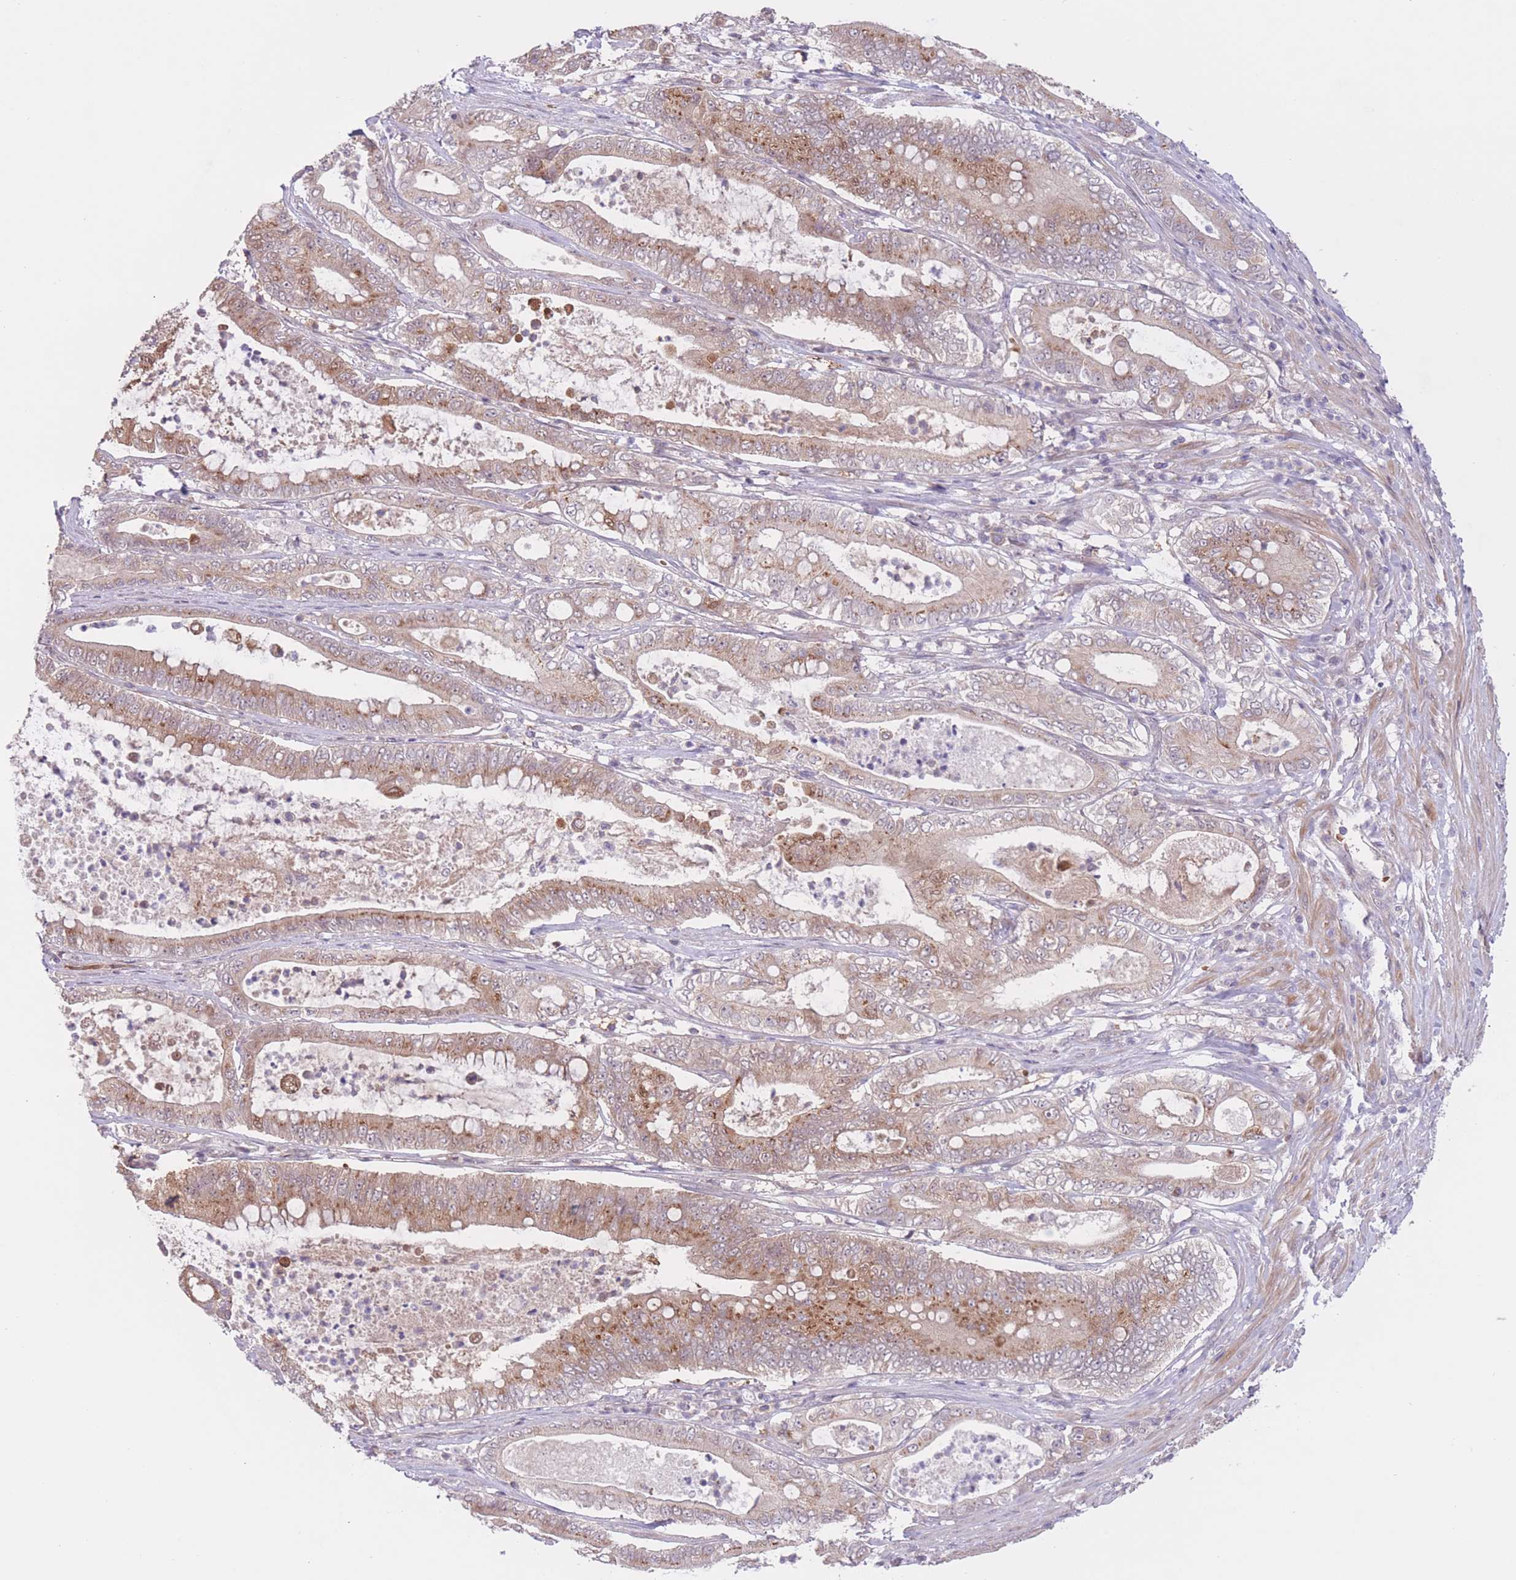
{"staining": {"intensity": "moderate", "quantity": "25%-75%", "location": "cytoplasmic/membranous"}, "tissue": "pancreatic cancer", "cell_type": "Tumor cells", "image_type": "cancer", "snomed": [{"axis": "morphology", "description": "Adenocarcinoma, NOS"}, {"axis": "topography", "description": "Pancreas"}], "caption": "An IHC micrograph of tumor tissue is shown. Protein staining in brown shows moderate cytoplasmic/membranous positivity in pancreatic cancer within tumor cells. (IHC, brightfield microscopy, high magnification).", "gene": "FUT5", "patient": {"sex": "male", "age": 71}}